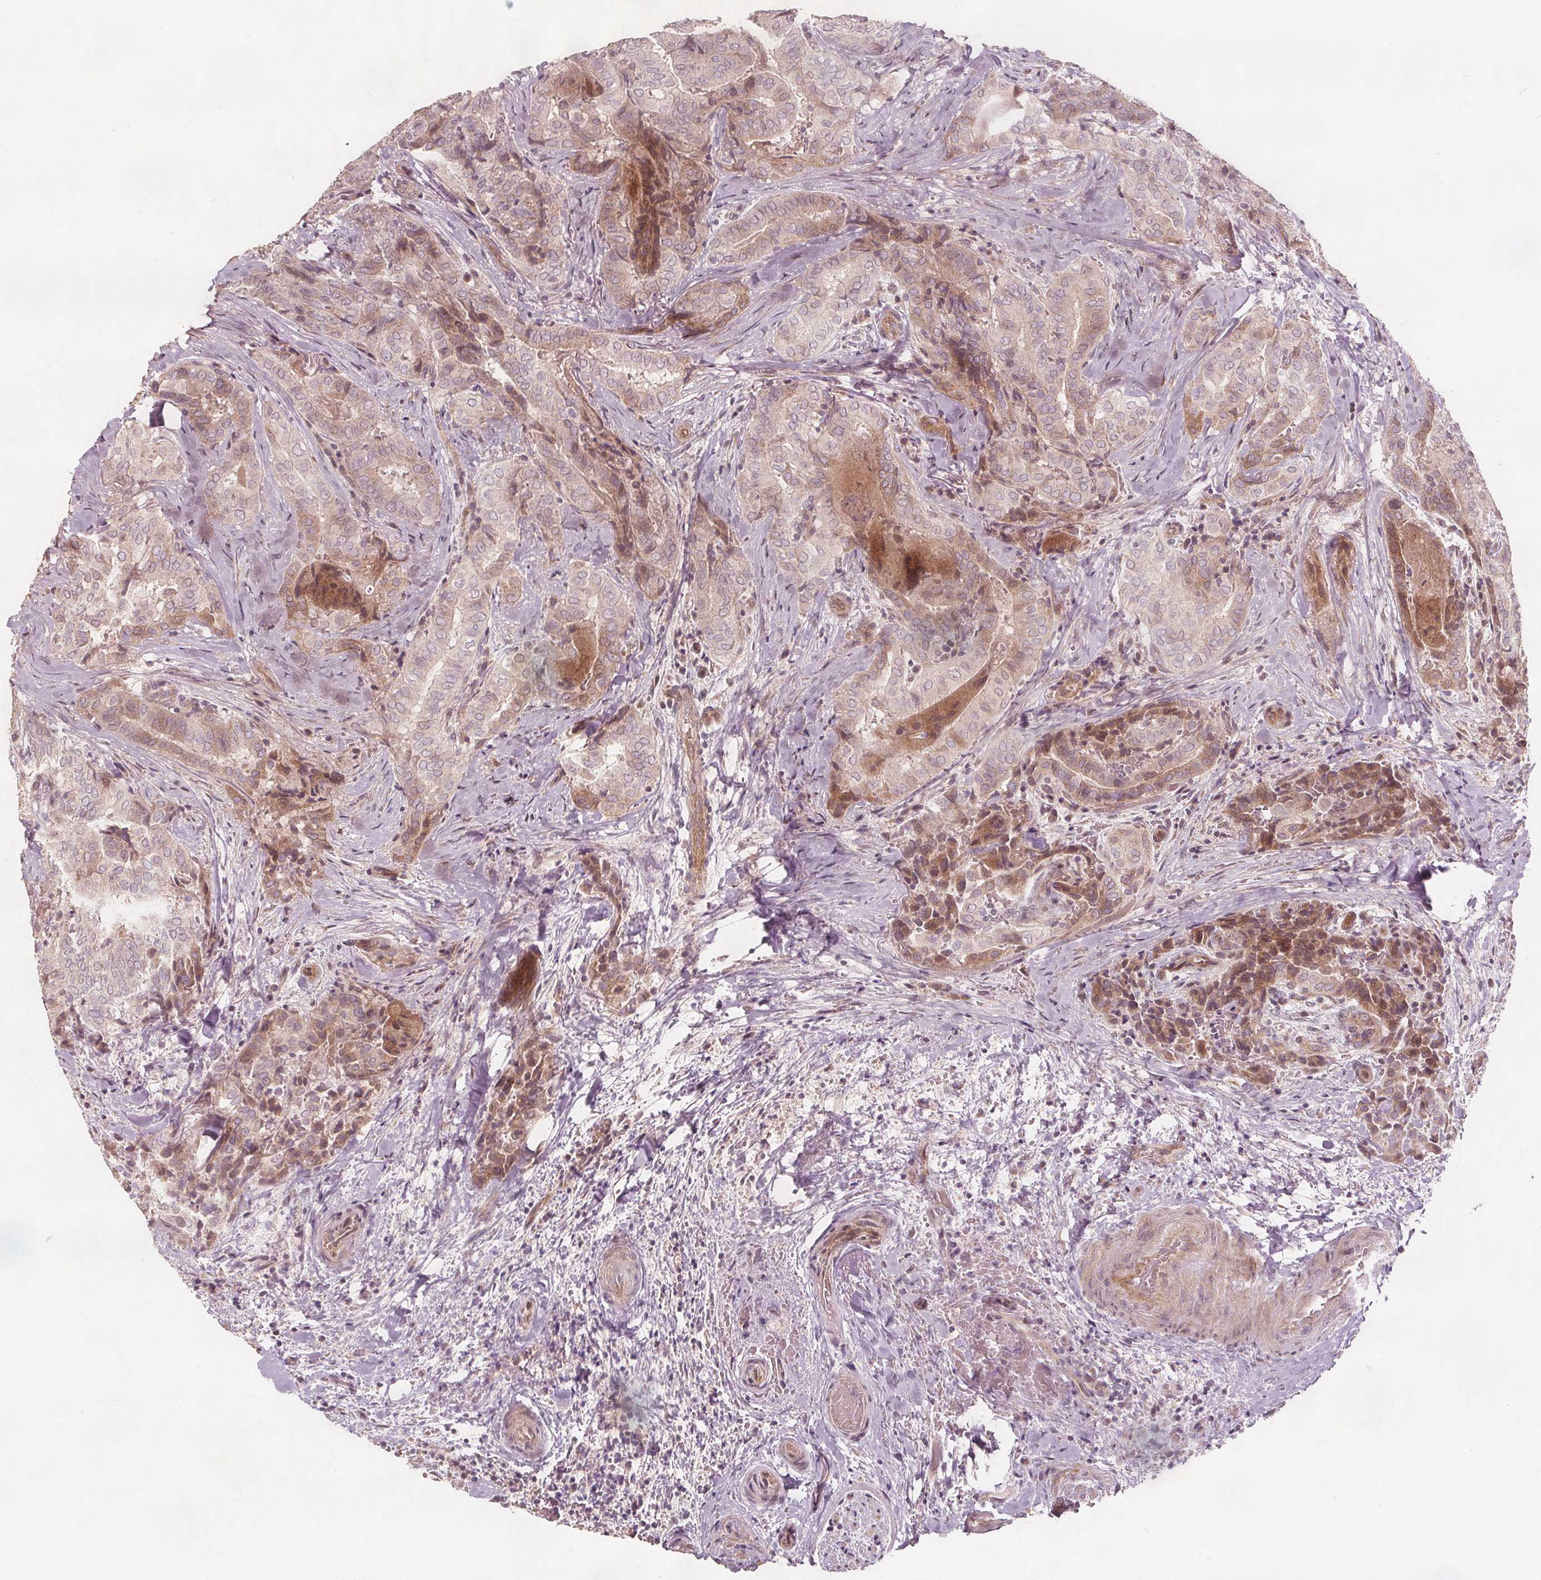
{"staining": {"intensity": "weak", "quantity": "25%-75%", "location": "cytoplasmic/membranous,nuclear"}, "tissue": "thyroid cancer", "cell_type": "Tumor cells", "image_type": "cancer", "snomed": [{"axis": "morphology", "description": "Papillary adenocarcinoma, NOS"}, {"axis": "topography", "description": "Thyroid gland"}], "caption": "A histopathology image of human thyroid cancer stained for a protein shows weak cytoplasmic/membranous and nuclear brown staining in tumor cells.", "gene": "PTPRT", "patient": {"sex": "female", "age": 61}}